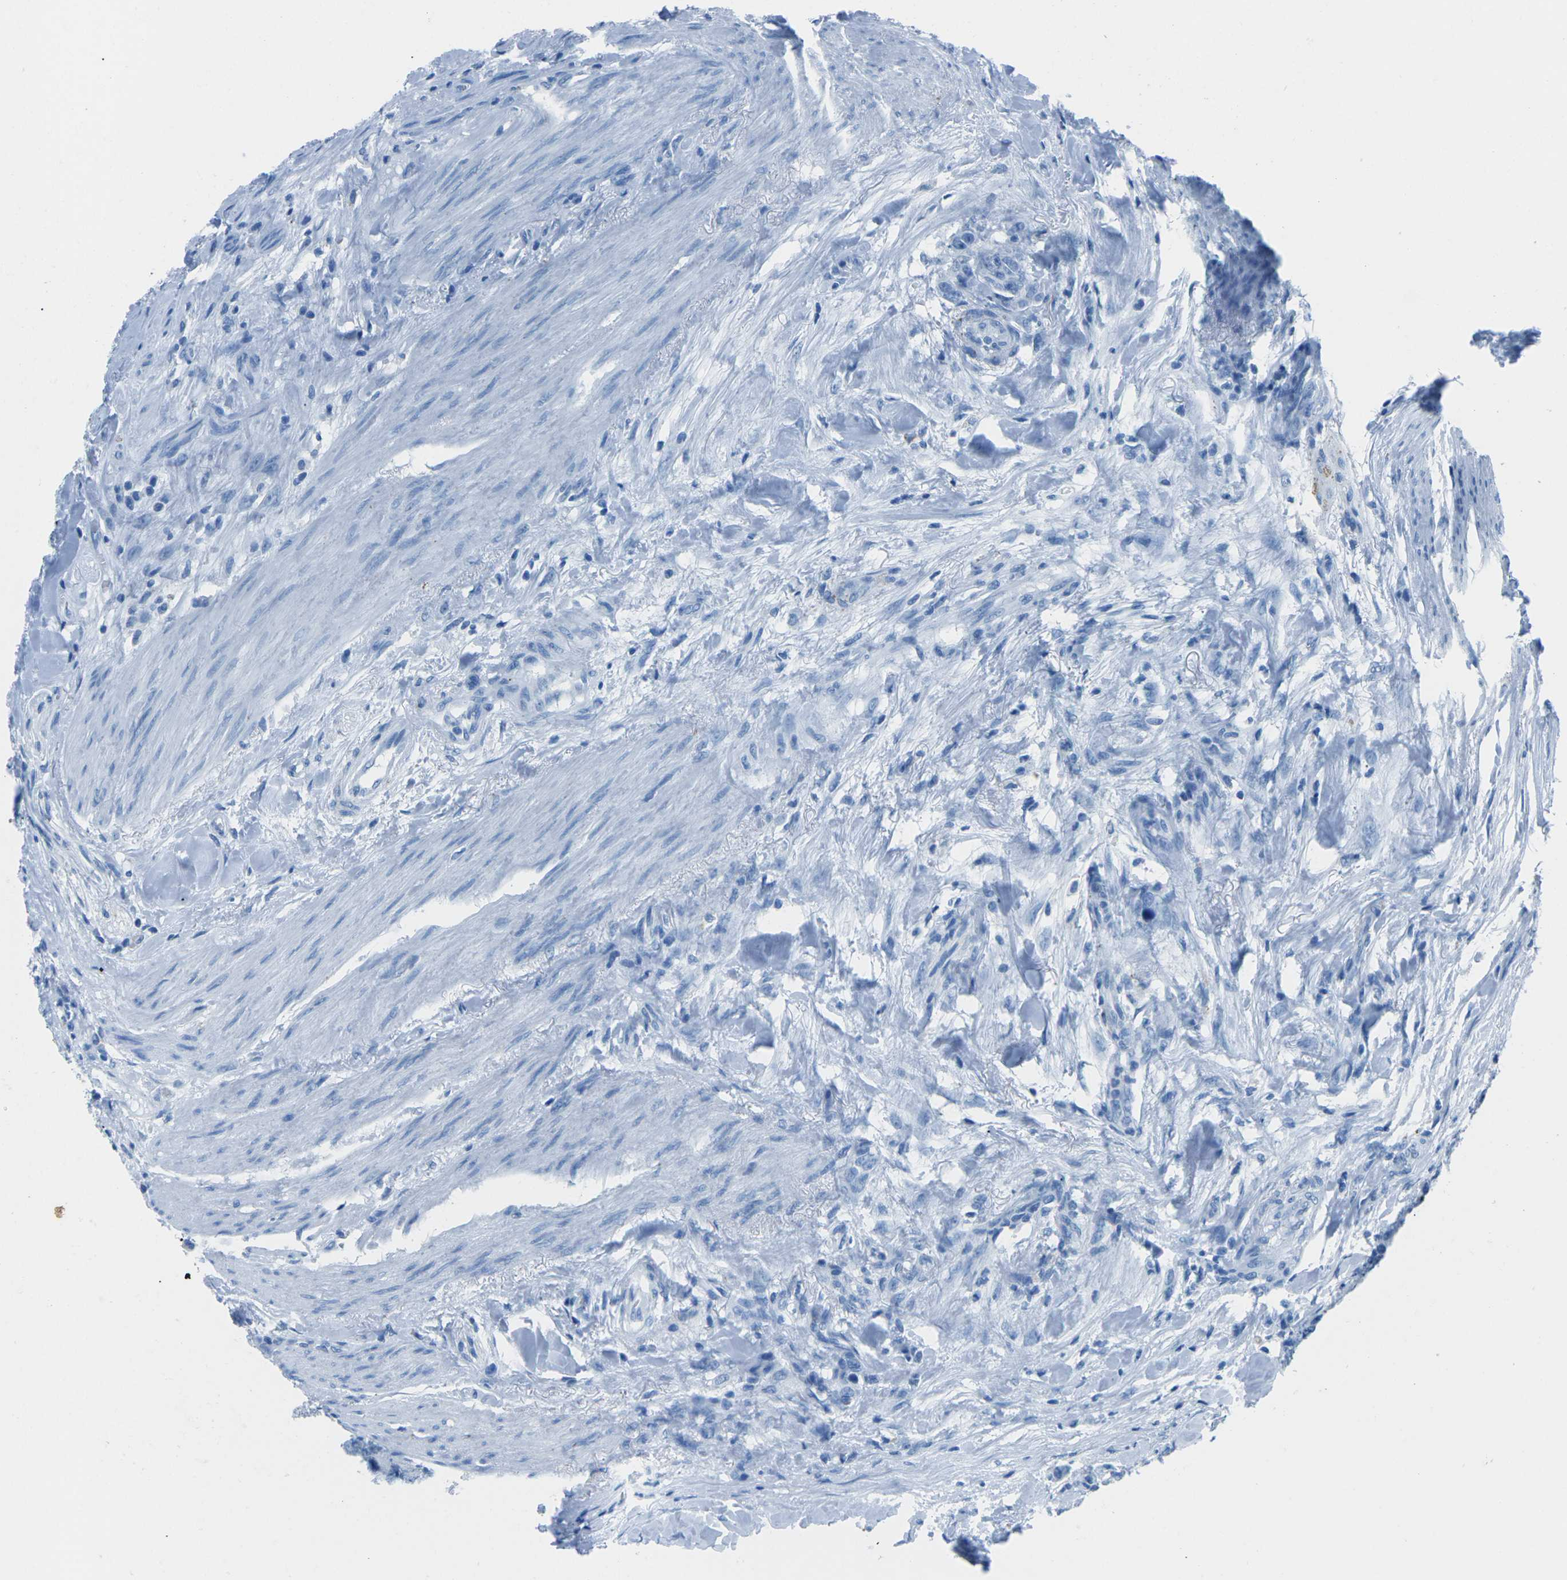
{"staining": {"intensity": "negative", "quantity": "none", "location": "none"}, "tissue": "colorectal cancer", "cell_type": "Tumor cells", "image_type": "cancer", "snomed": [{"axis": "morphology", "description": "Adenocarcinoma, NOS"}, {"axis": "topography", "description": "Colon"}], "caption": "IHC micrograph of neoplastic tissue: human colorectal cancer stained with DAB (3,3'-diaminobenzidine) exhibits no significant protein staining in tumor cells.", "gene": "MYH8", "patient": {"sex": "female", "age": 86}}